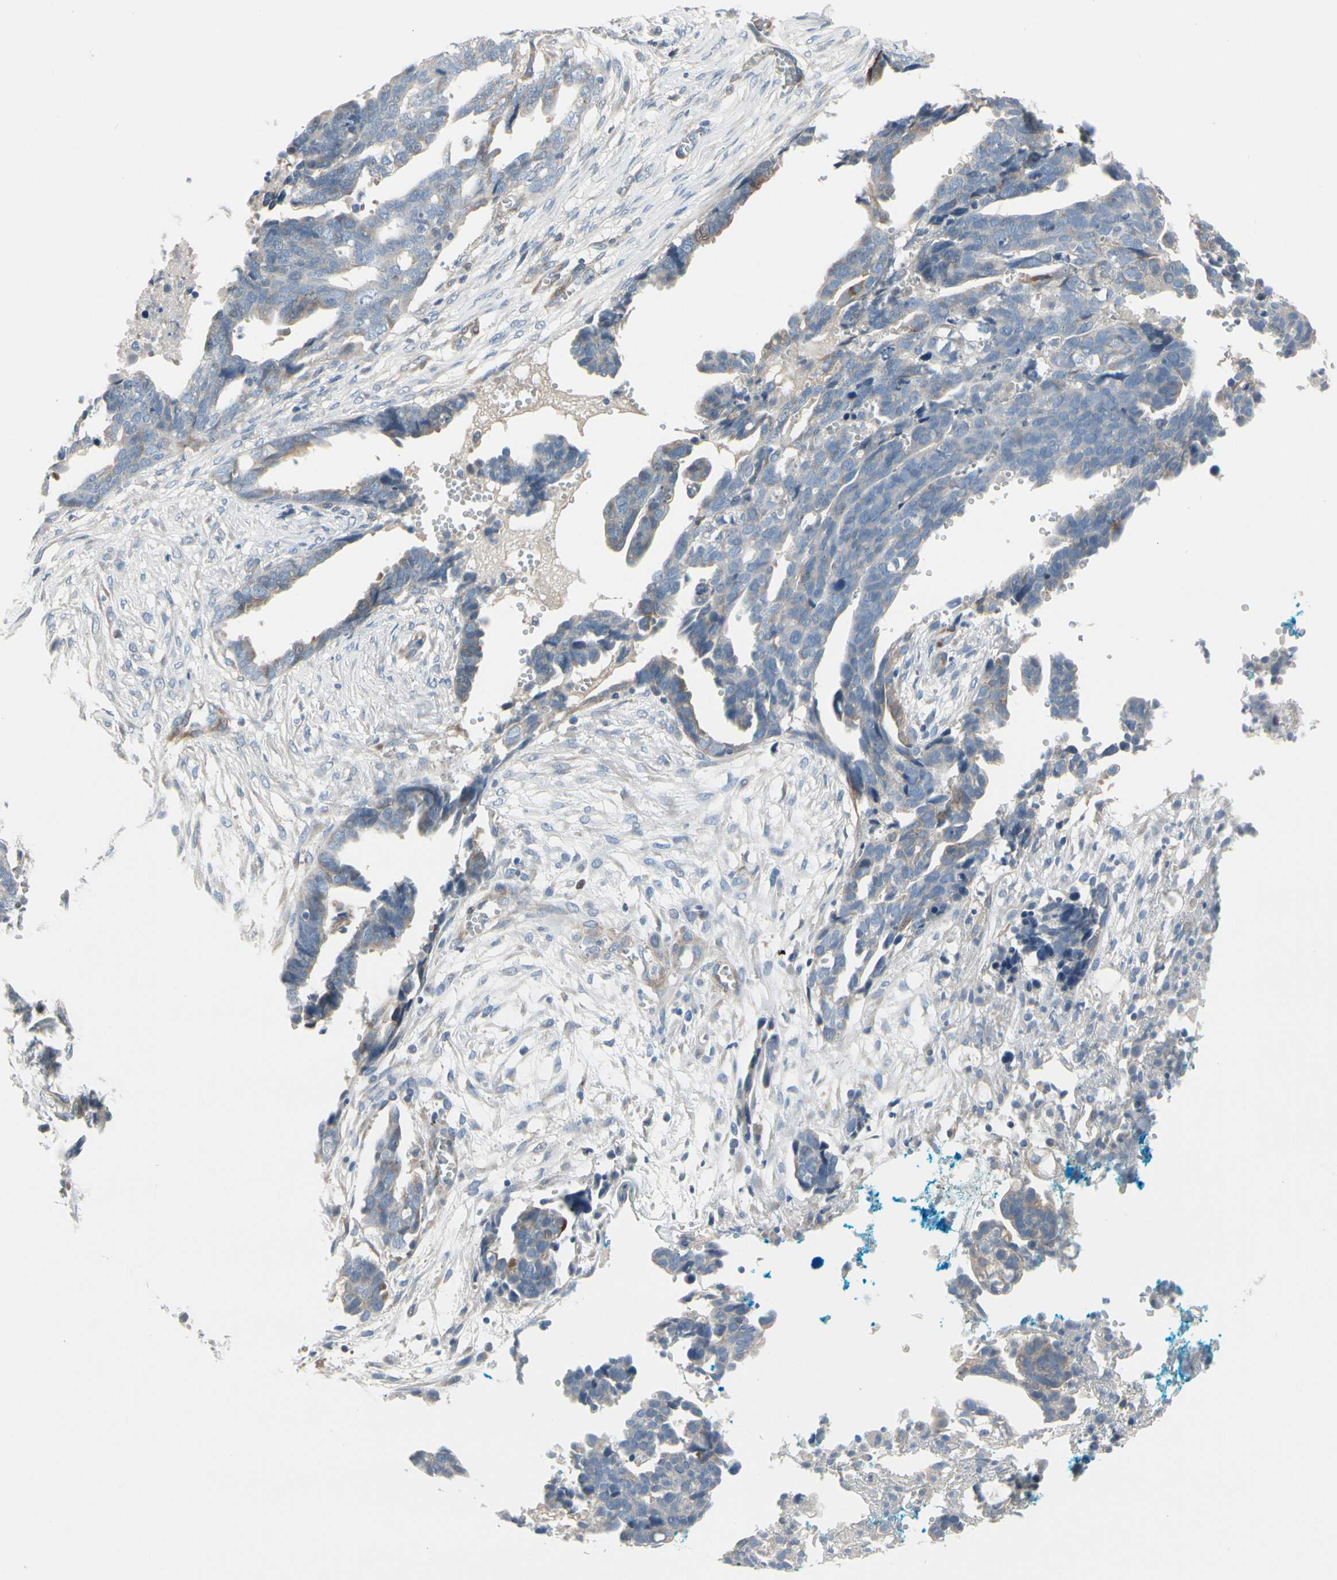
{"staining": {"intensity": "weak", "quantity": "<25%", "location": "cytoplasmic/membranous"}, "tissue": "ovarian cancer", "cell_type": "Tumor cells", "image_type": "cancer", "snomed": [{"axis": "morphology", "description": "Normal tissue, NOS"}, {"axis": "morphology", "description": "Cystadenocarcinoma, serous, NOS"}, {"axis": "topography", "description": "Fallopian tube"}, {"axis": "topography", "description": "Ovary"}], "caption": "This is an immunohistochemistry (IHC) histopathology image of ovarian cancer. There is no staining in tumor cells.", "gene": "MAP2", "patient": {"sex": "female", "age": 56}}